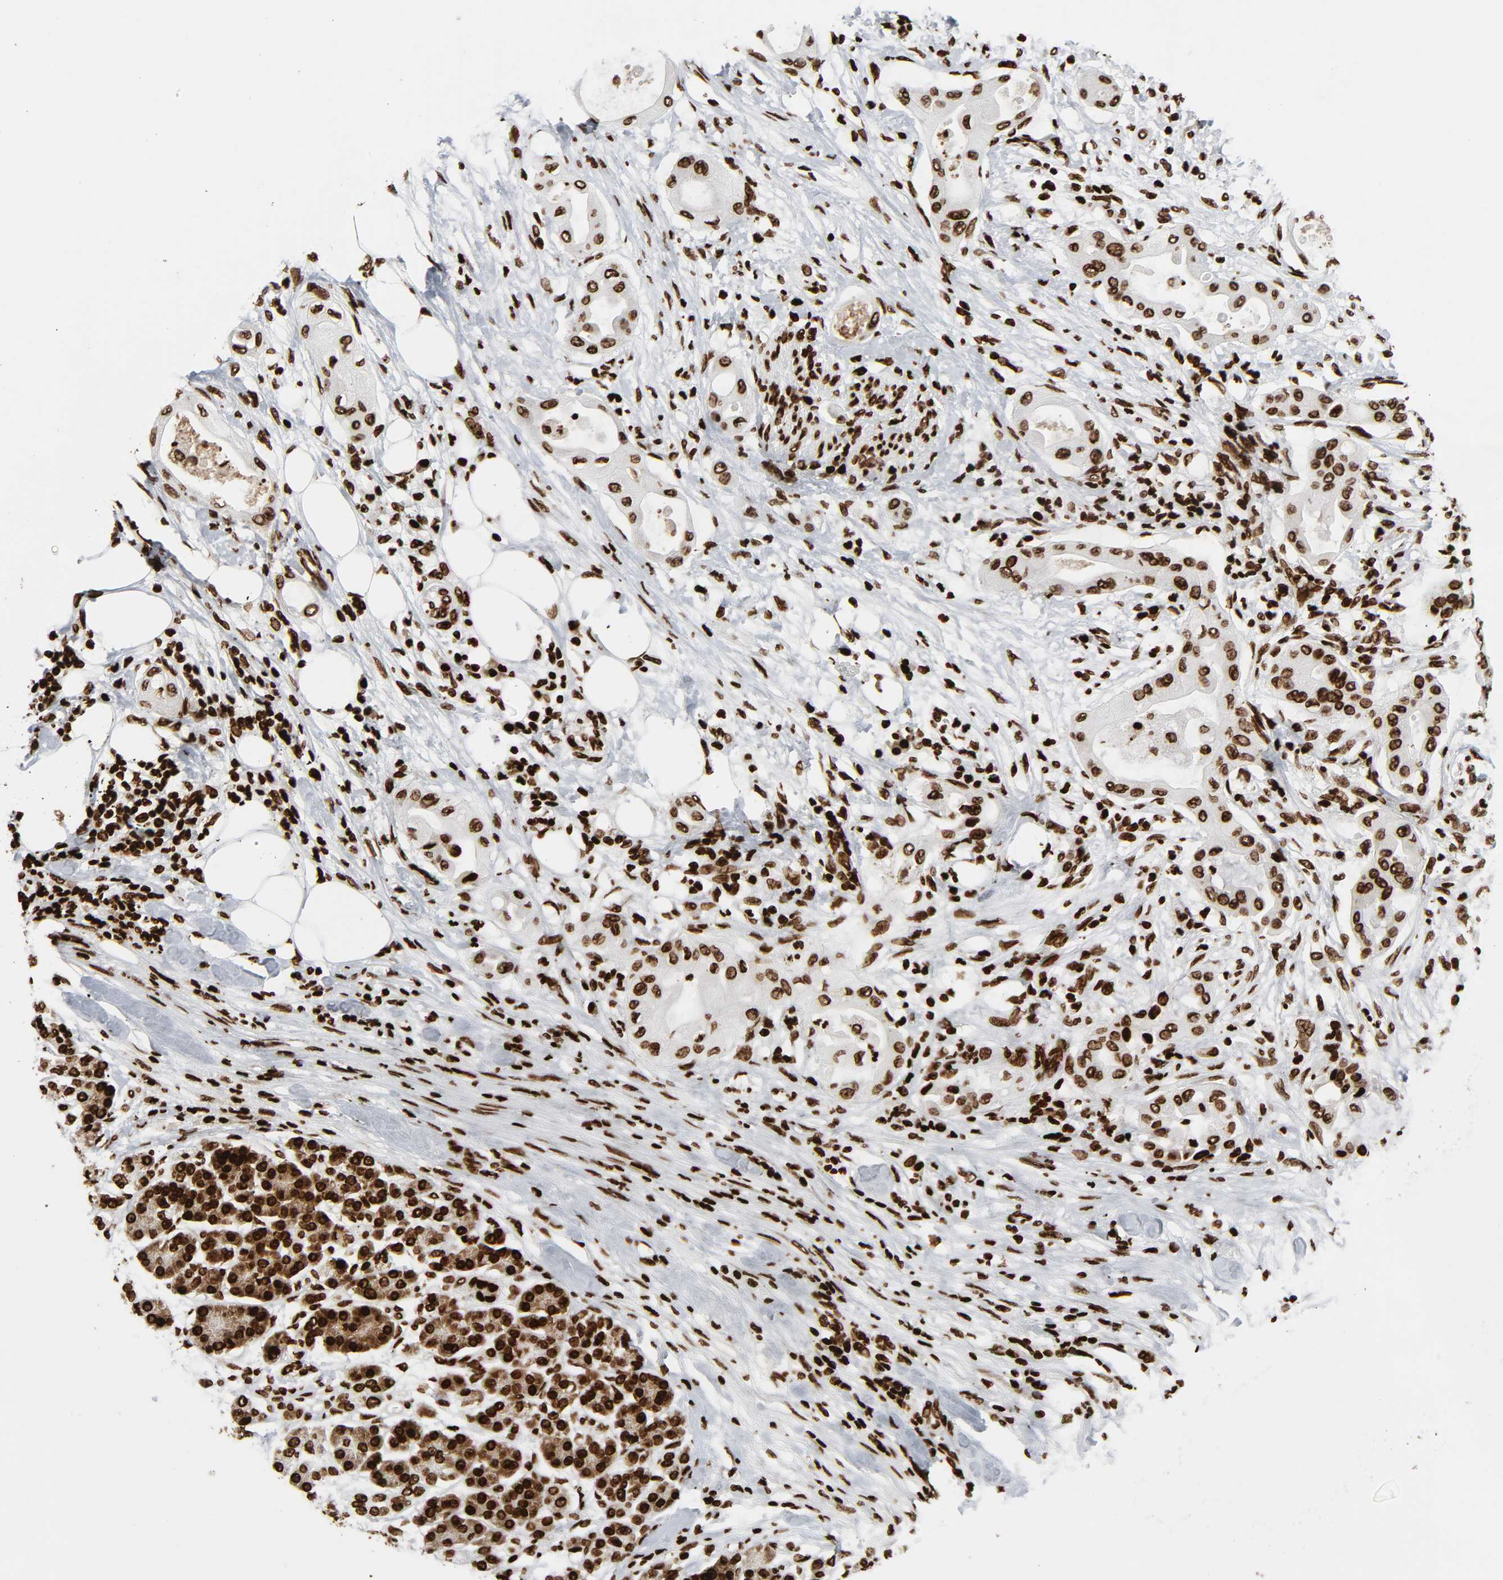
{"staining": {"intensity": "strong", "quantity": ">75%", "location": "nuclear"}, "tissue": "pancreatic cancer", "cell_type": "Tumor cells", "image_type": "cancer", "snomed": [{"axis": "morphology", "description": "Adenocarcinoma, NOS"}, {"axis": "morphology", "description": "Adenocarcinoma, metastatic, NOS"}, {"axis": "topography", "description": "Lymph node"}, {"axis": "topography", "description": "Pancreas"}, {"axis": "topography", "description": "Duodenum"}], "caption": "Pancreatic cancer stained with a protein marker demonstrates strong staining in tumor cells.", "gene": "RXRA", "patient": {"sex": "female", "age": 64}}